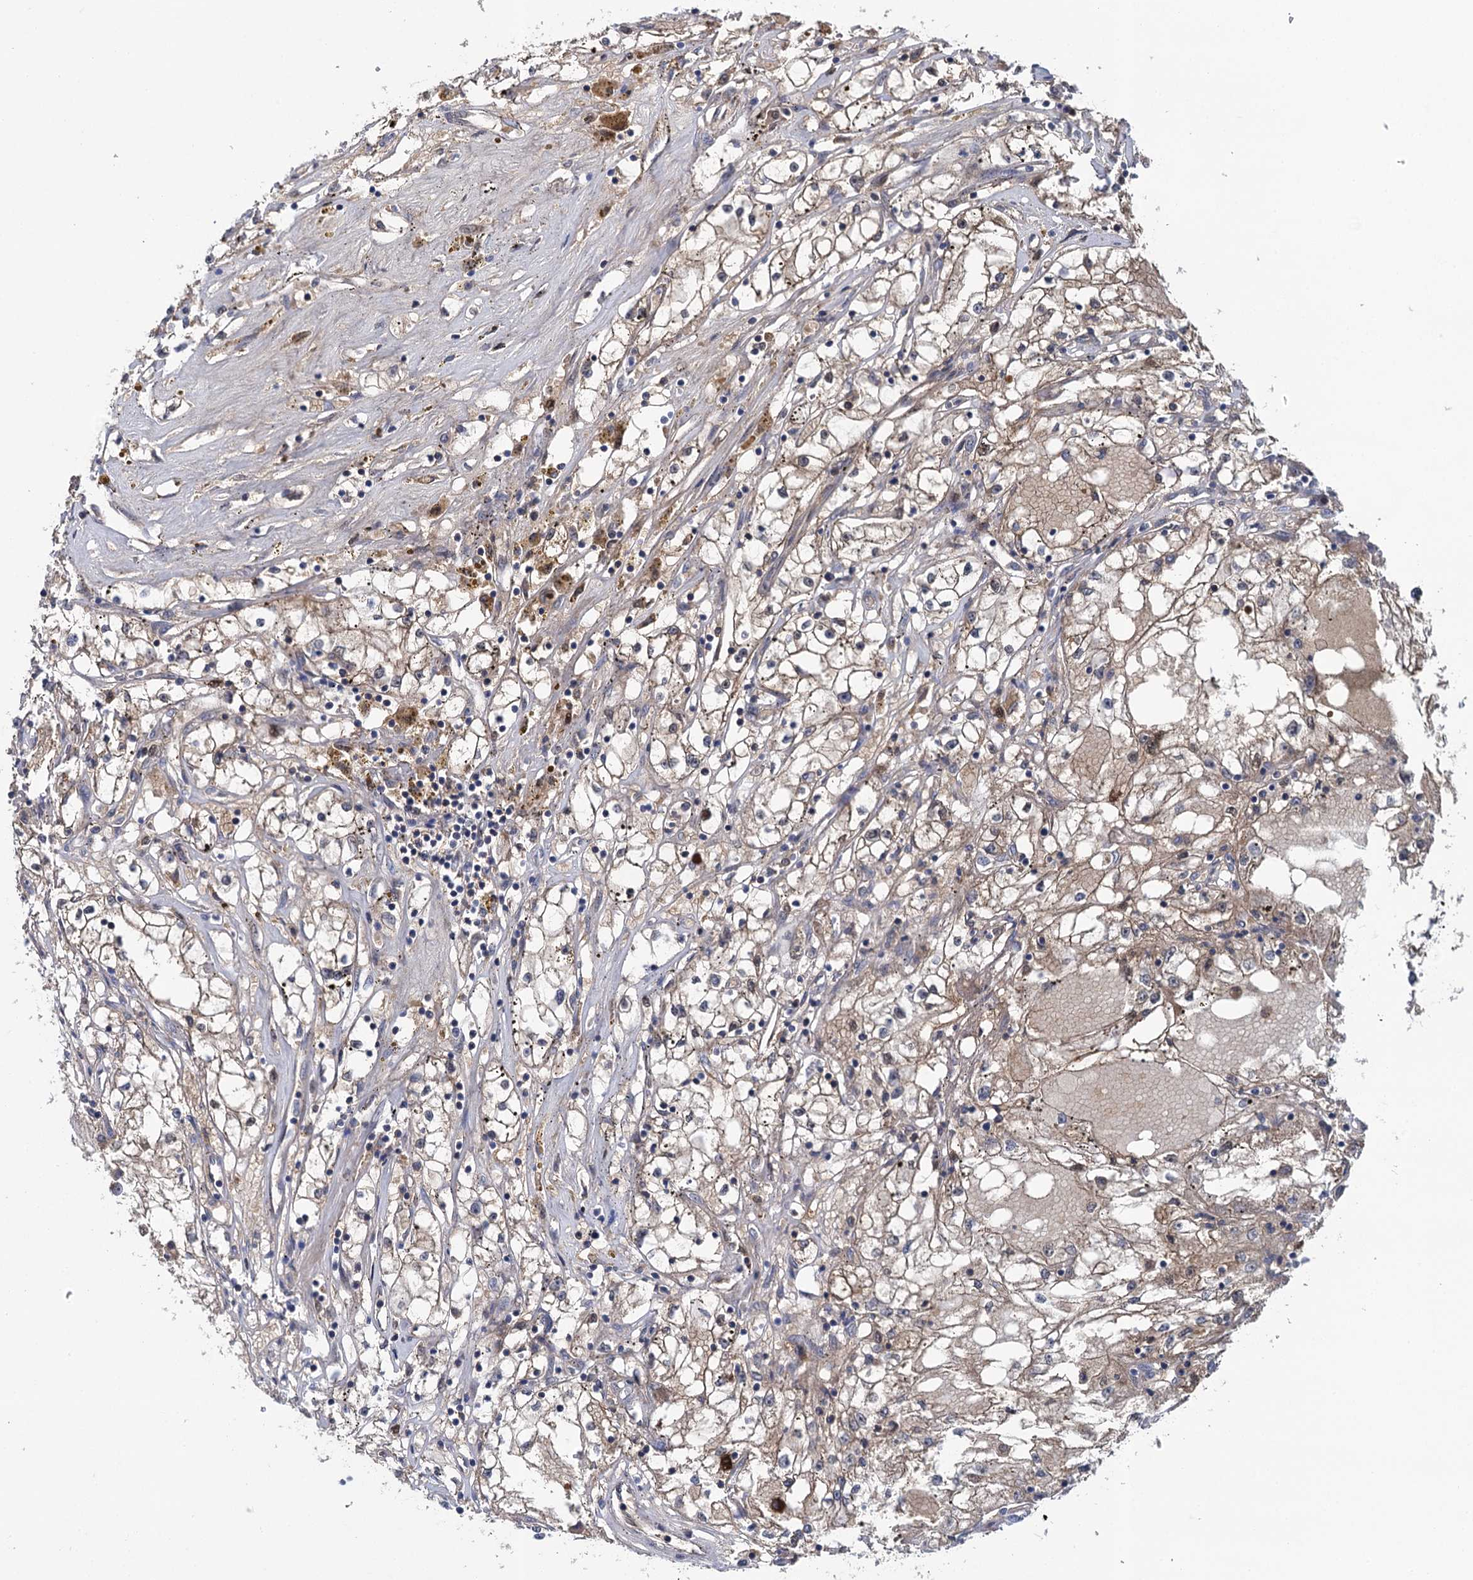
{"staining": {"intensity": "weak", "quantity": "25%-75%", "location": "cytoplasmic/membranous"}, "tissue": "renal cancer", "cell_type": "Tumor cells", "image_type": "cancer", "snomed": [{"axis": "morphology", "description": "Adenocarcinoma, NOS"}, {"axis": "topography", "description": "Kidney"}], "caption": "An immunohistochemistry photomicrograph of tumor tissue is shown. Protein staining in brown highlights weak cytoplasmic/membranous positivity in renal cancer within tumor cells.", "gene": "GLO1", "patient": {"sex": "male", "age": 56}}